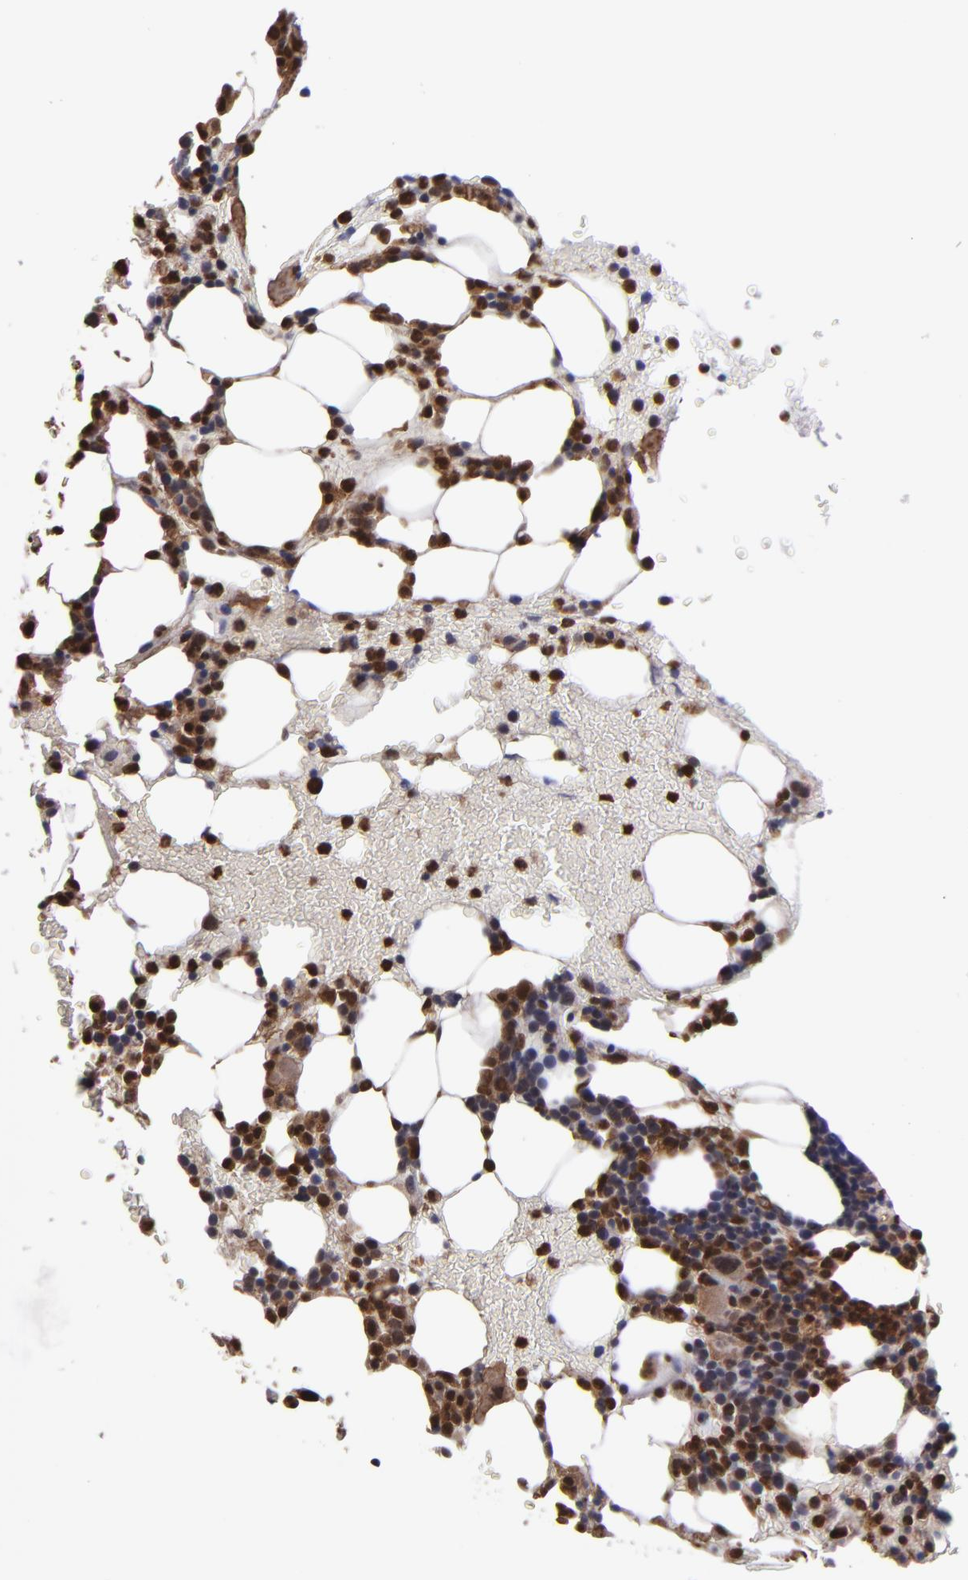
{"staining": {"intensity": "moderate", "quantity": ">75%", "location": "cytoplasmic/membranous,nuclear"}, "tissue": "bone marrow", "cell_type": "Hematopoietic cells", "image_type": "normal", "snomed": [{"axis": "morphology", "description": "Normal tissue, NOS"}, {"axis": "topography", "description": "Bone marrow"}], "caption": "Immunohistochemical staining of unremarkable human bone marrow displays moderate cytoplasmic/membranous,nuclear protein positivity in about >75% of hematopoietic cells.", "gene": "GRB2", "patient": {"sex": "female", "age": 84}}